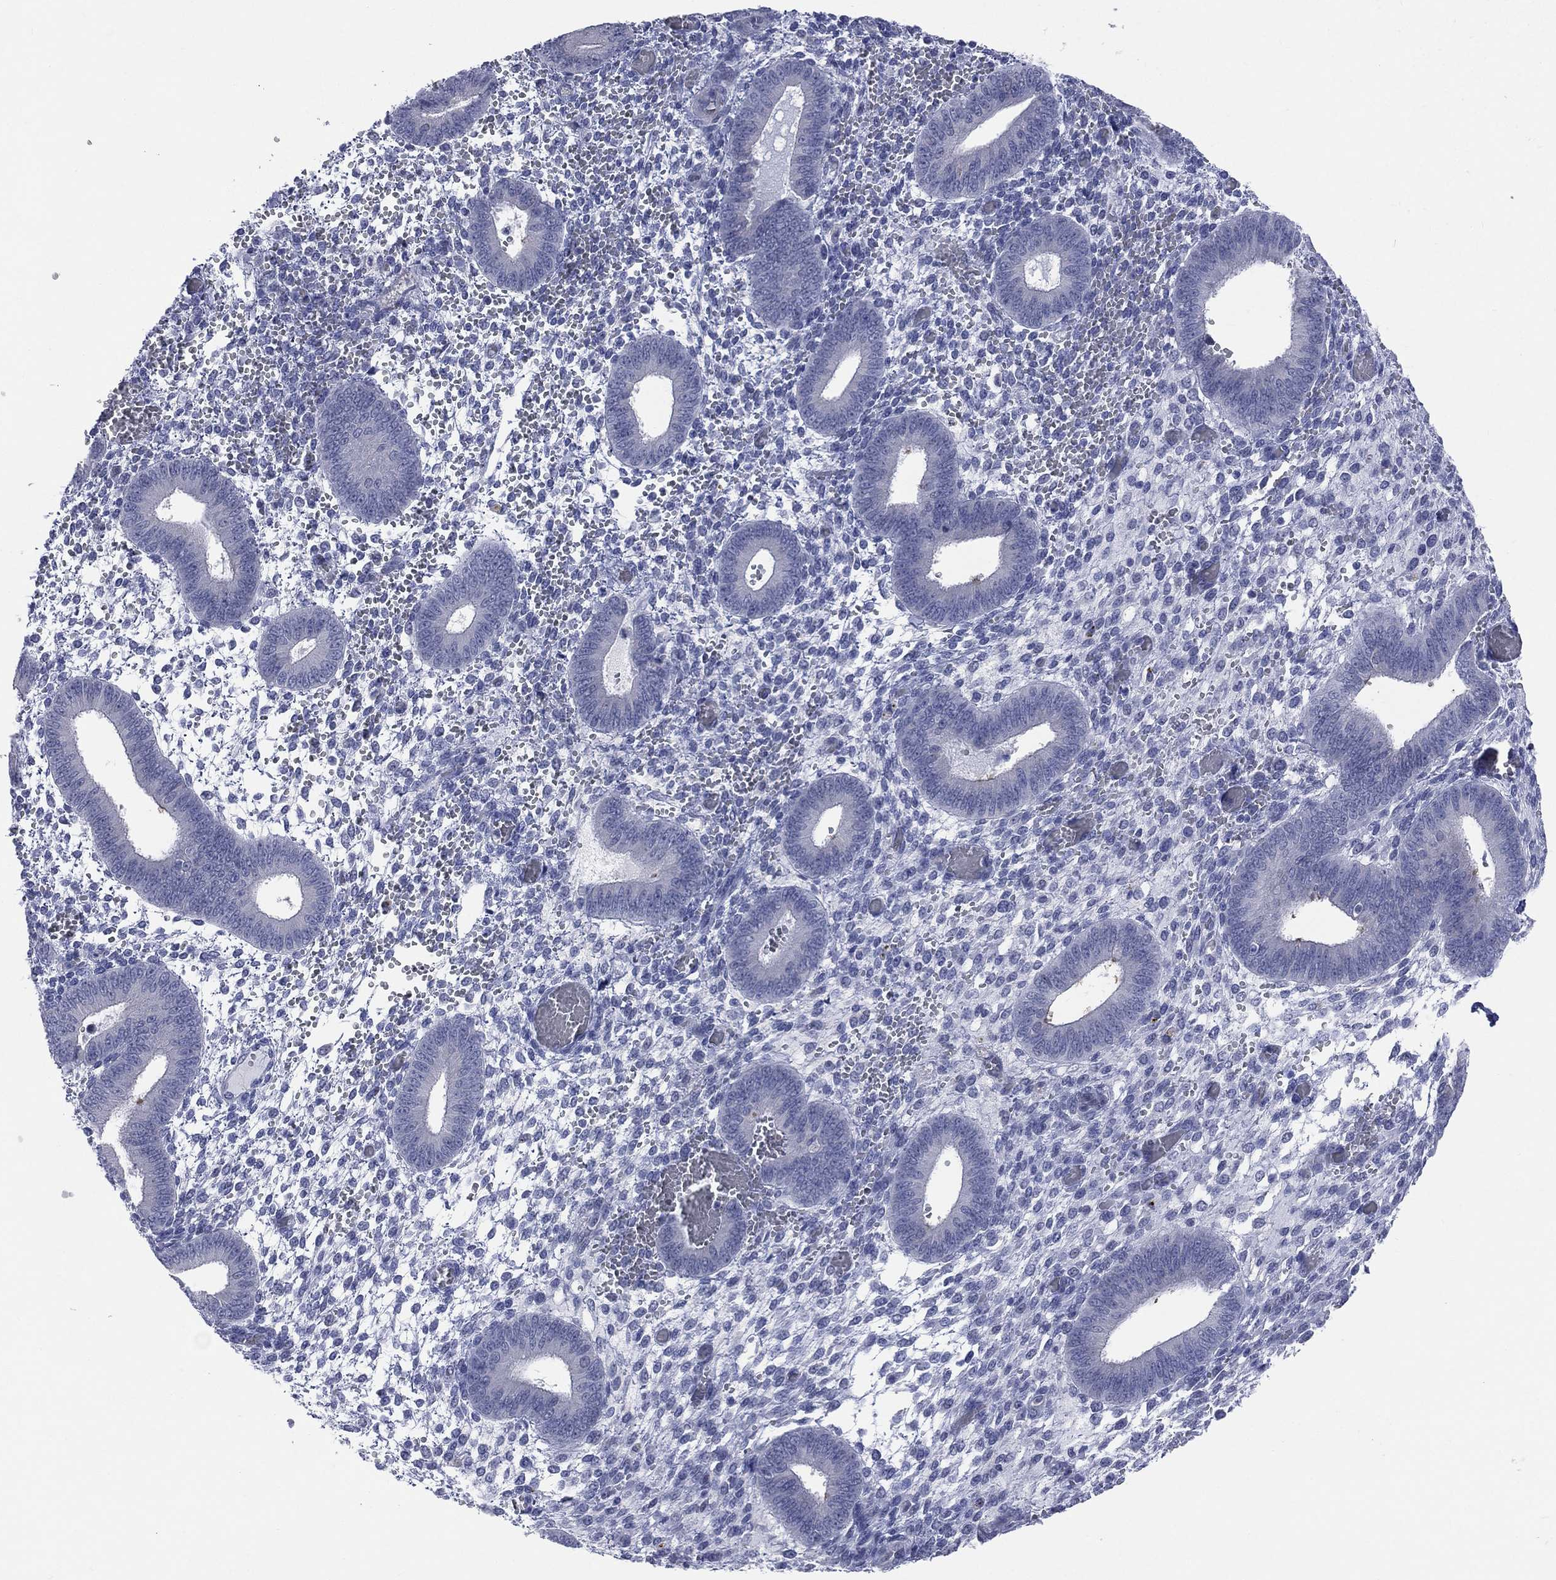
{"staining": {"intensity": "negative", "quantity": "none", "location": "none"}, "tissue": "endometrium", "cell_type": "Cells in endometrial stroma", "image_type": "normal", "snomed": [{"axis": "morphology", "description": "Normal tissue, NOS"}, {"axis": "topography", "description": "Endometrium"}], "caption": "The immunohistochemistry (IHC) photomicrograph has no significant staining in cells in endometrial stroma of endometrium.", "gene": "AKAP3", "patient": {"sex": "female", "age": 42}}